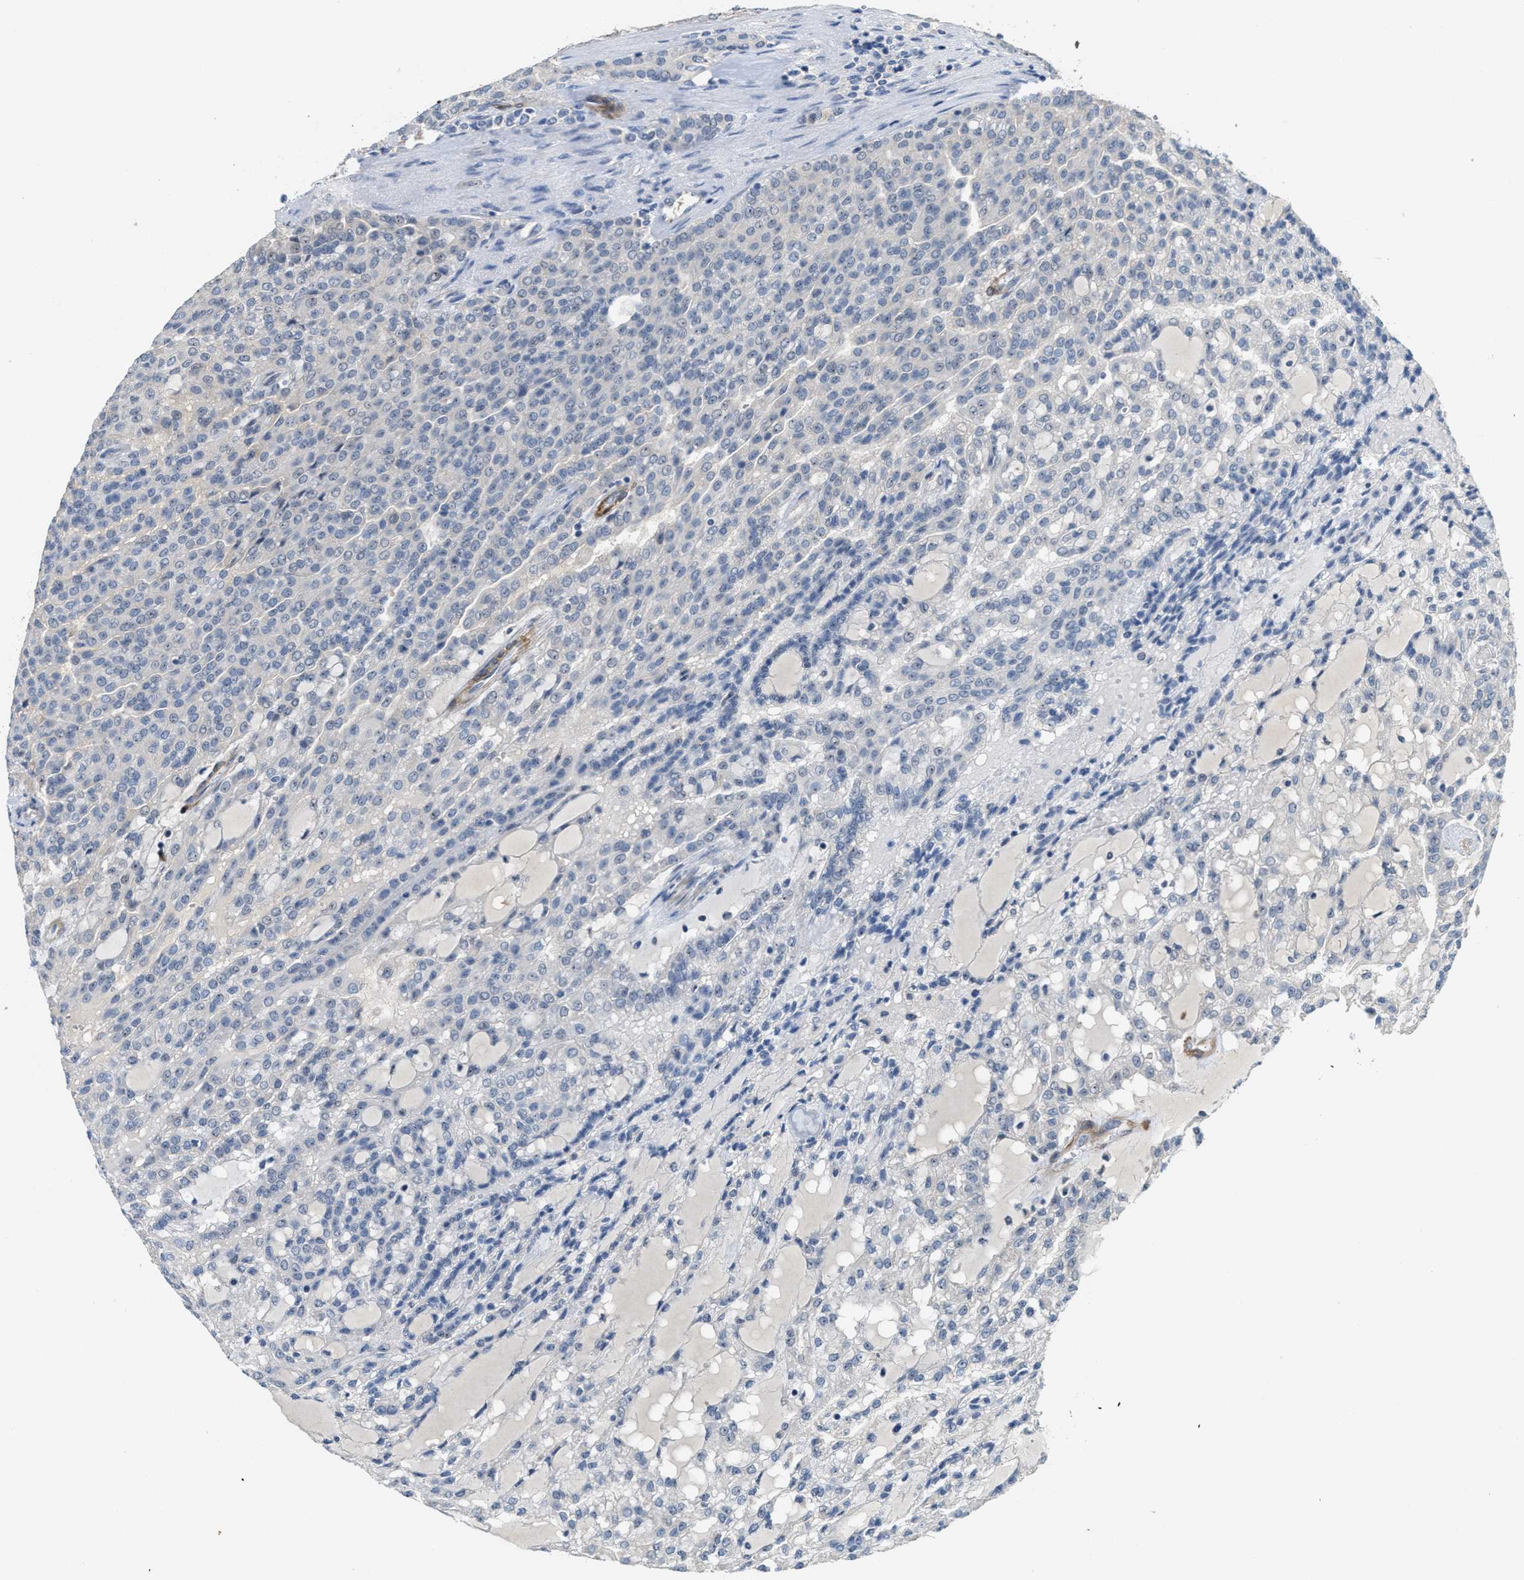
{"staining": {"intensity": "negative", "quantity": "none", "location": "none"}, "tissue": "renal cancer", "cell_type": "Tumor cells", "image_type": "cancer", "snomed": [{"axis": "morphology", "description": "Adenocarcinoma, NOS"}, {"axis": "topography", "description": "Kidney"}], "caption": "DAB immunohistochemical staining of renal cancer shows no significant expression in tumor cells. (Brightfield microscopy of DAB (3,3'-diaminobenzidine) immunohistochemistry (IHC) at high magnification).", "gene": "ZNF783", "patient": {"sex": "male", "age": 63}}